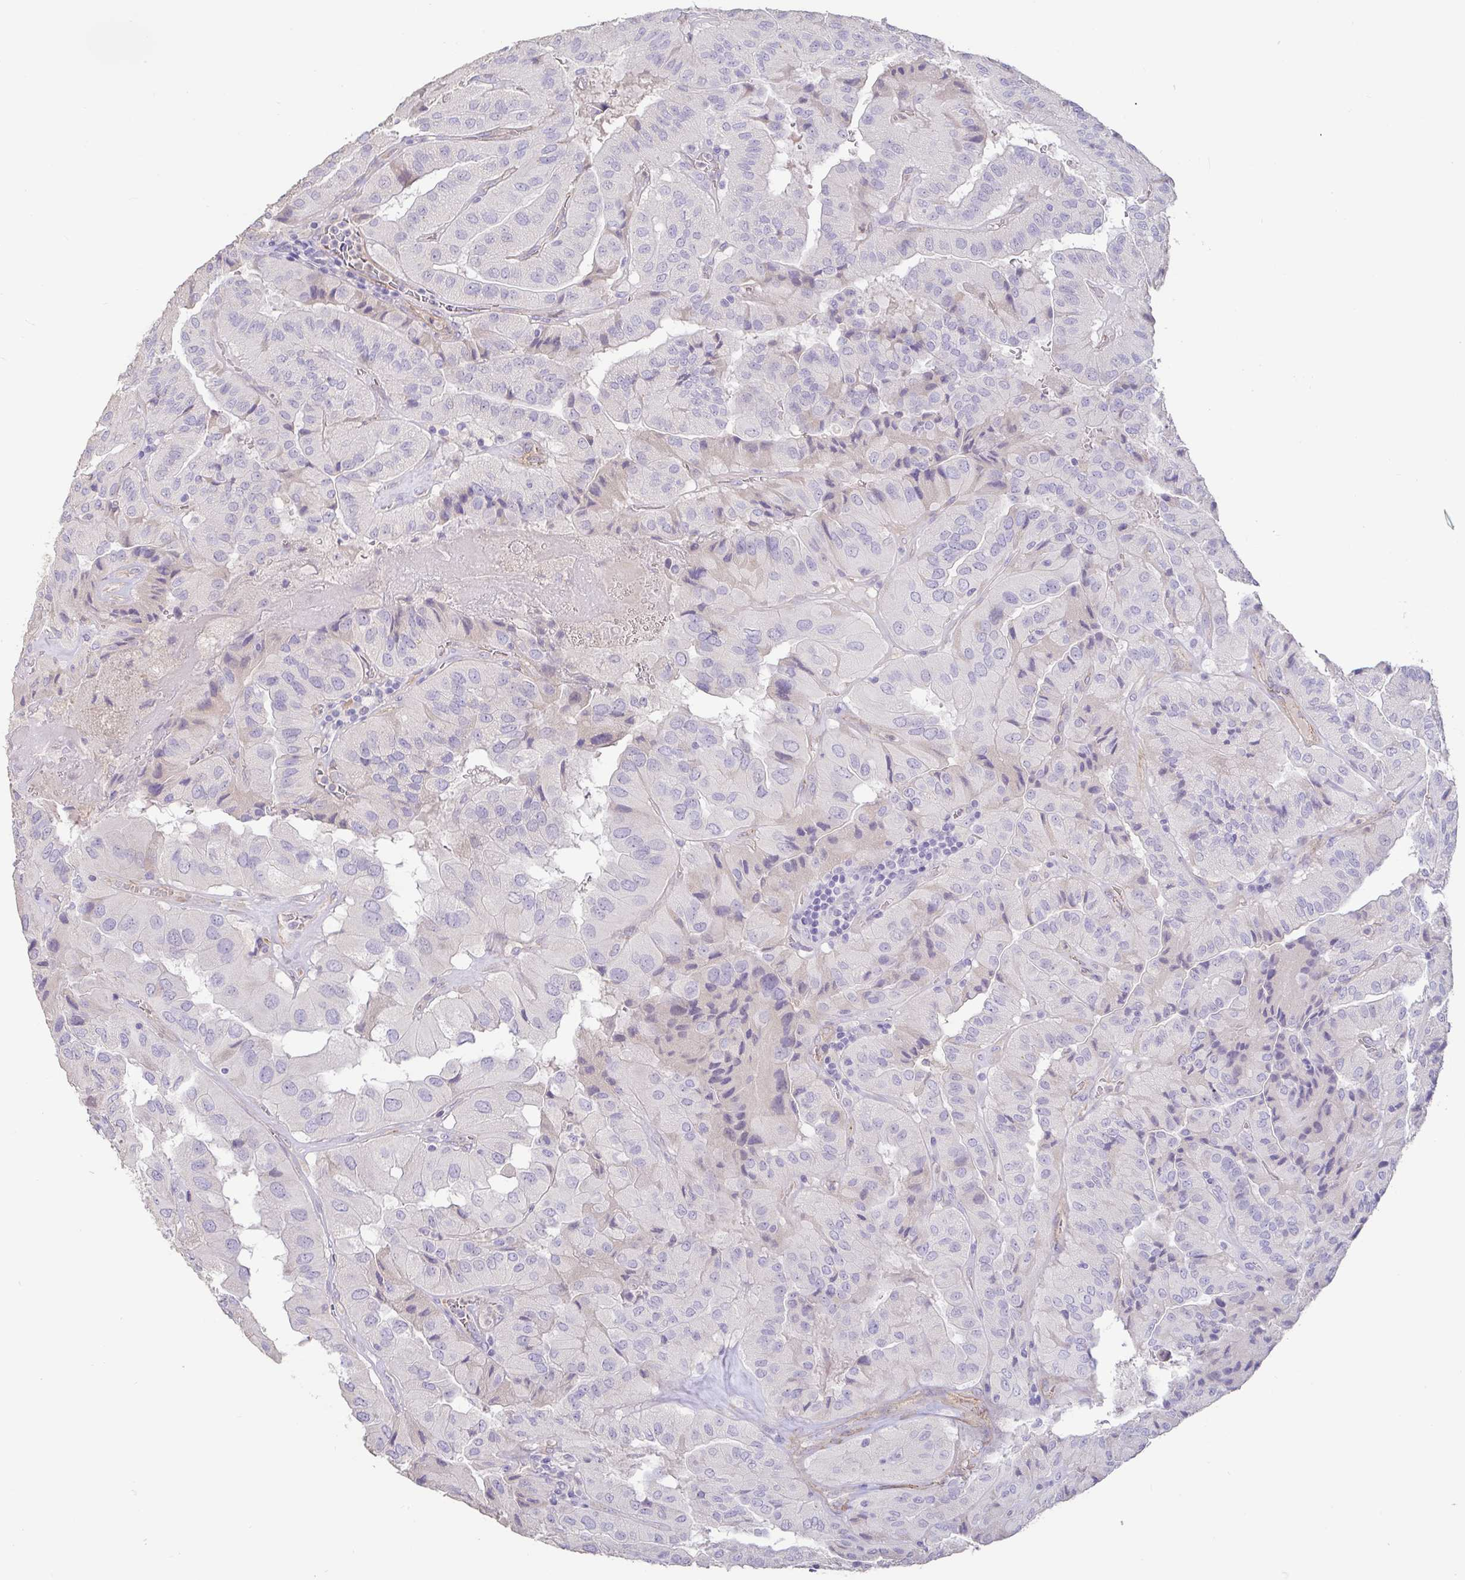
{"staining": {"intensity": "negative", "quantity": "none", "location": "none"}, "tissue": "thyroid cancer", "cell_type": "Tumor cells", "image_type": "cancer", "snomed": [{"axis": "morphology", "description": "Normal tissue, NOS"}, {"axis": "morphology", "description": "Papillary adenocarcinoma, NOS"}, {"axis": "topography", "description": "Thyroid gland"}], "caption": "Tumor cells are negative for protein expression in human thyroid cancer. (Immunohistochemistry (ihc), brightfield microscopy, high magnification).", "gene": "PYGM", "patient": {"sex": "female", "age": 59}}